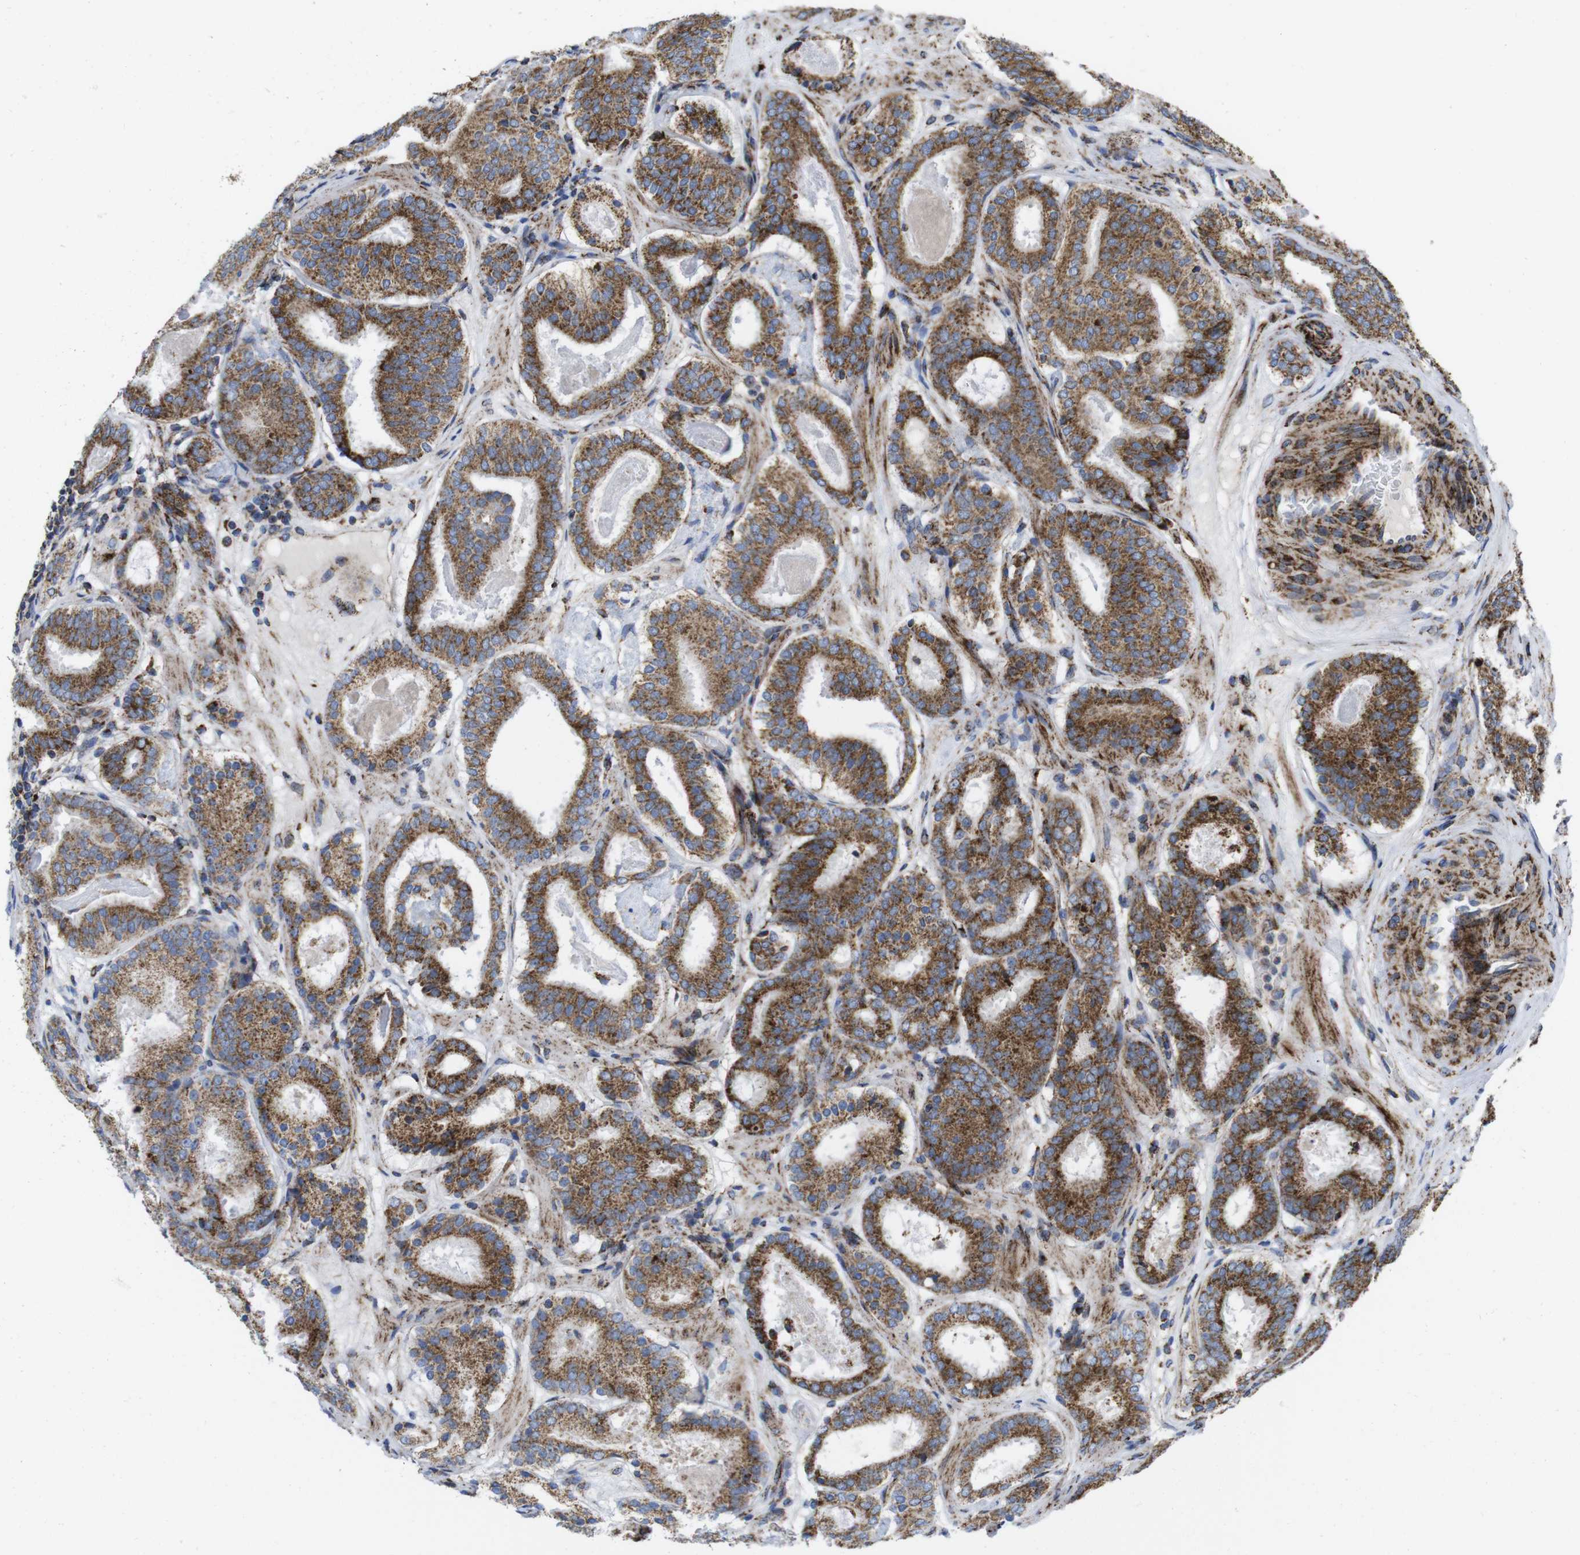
{"staining": {"intensity": "moderate", "quantity": ">75%", "location": "cytoplasmic/membranous"}, "tissue": "prostate cancer", "cell_type": "Tumor cells", "image_type": "cancer", "snomed": [{"axis": "morphology", "description": "Adenocarcinoma, Low grade"}, {"axis": "topography", "description": "Prostate"}], "caption": "Prostate low-grade adenocarcinoma was stained to show a protein in brown. There is medium levels of moderate cytoplasmic/membranous positivity in approximately >75% of tumor cells. The protein is shown in brown color, while the nuclei are stained blue.", "gene": "TMEM192", "patient": {"sex": "male", "age": 69}}